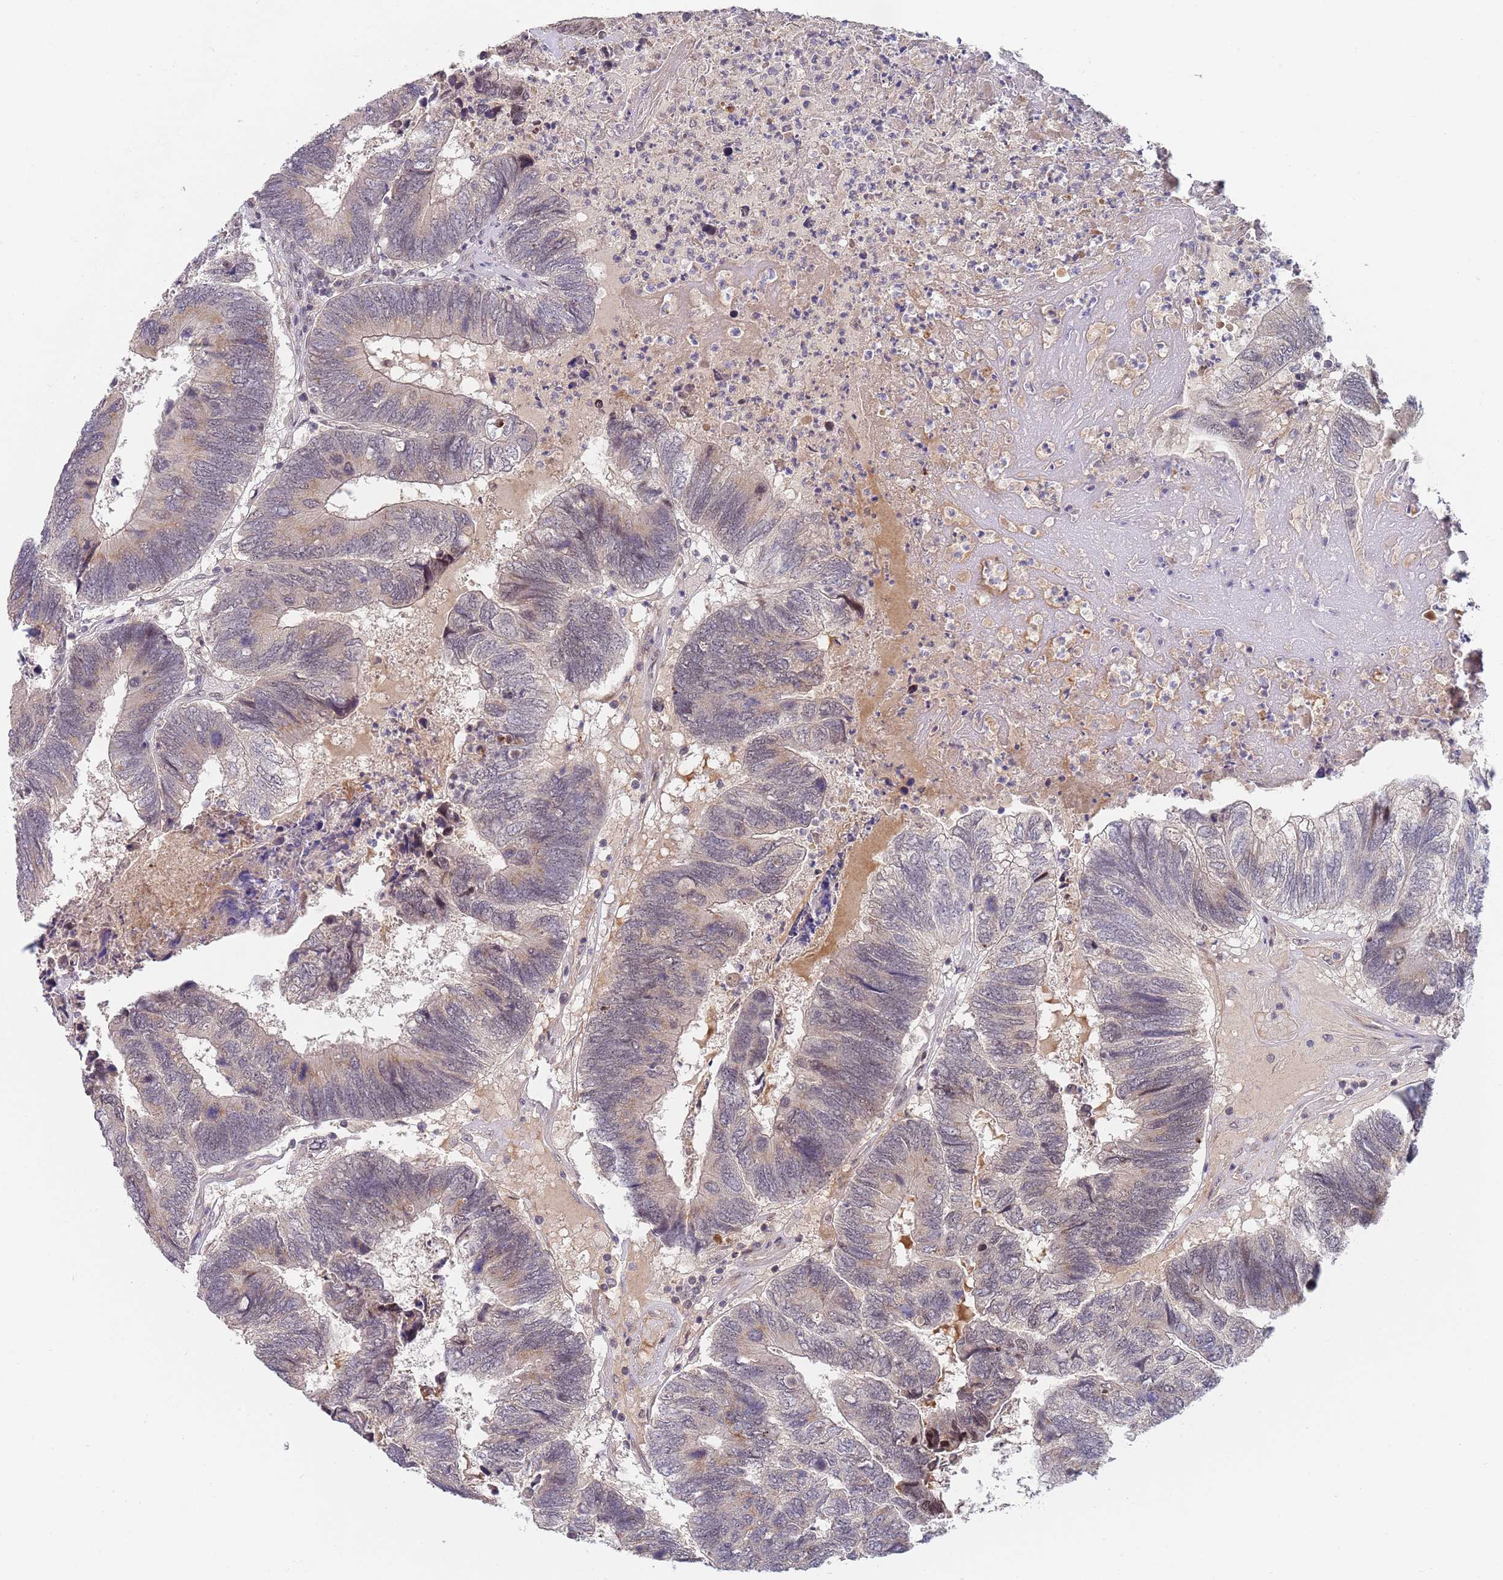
{"staining": {"intensity": "negative", "quantity": "none", "location": "none"}, "tissue": "colorectal cancer", "cell_type": "Tumor cells", "image_type": "cancer", "snomed": [{"axis": "morphology", "description": "Adenocarcinoma, NOS"}, {"axis": "topography", "description": "Colon"}], "caption": "Immunohistochemical staining of colorectal cancer (adenocarcinoma) reveals no significant expression in tumor cells.", "gene": "B4GALT4", "patient": {"sex": "female", "age": 67}}